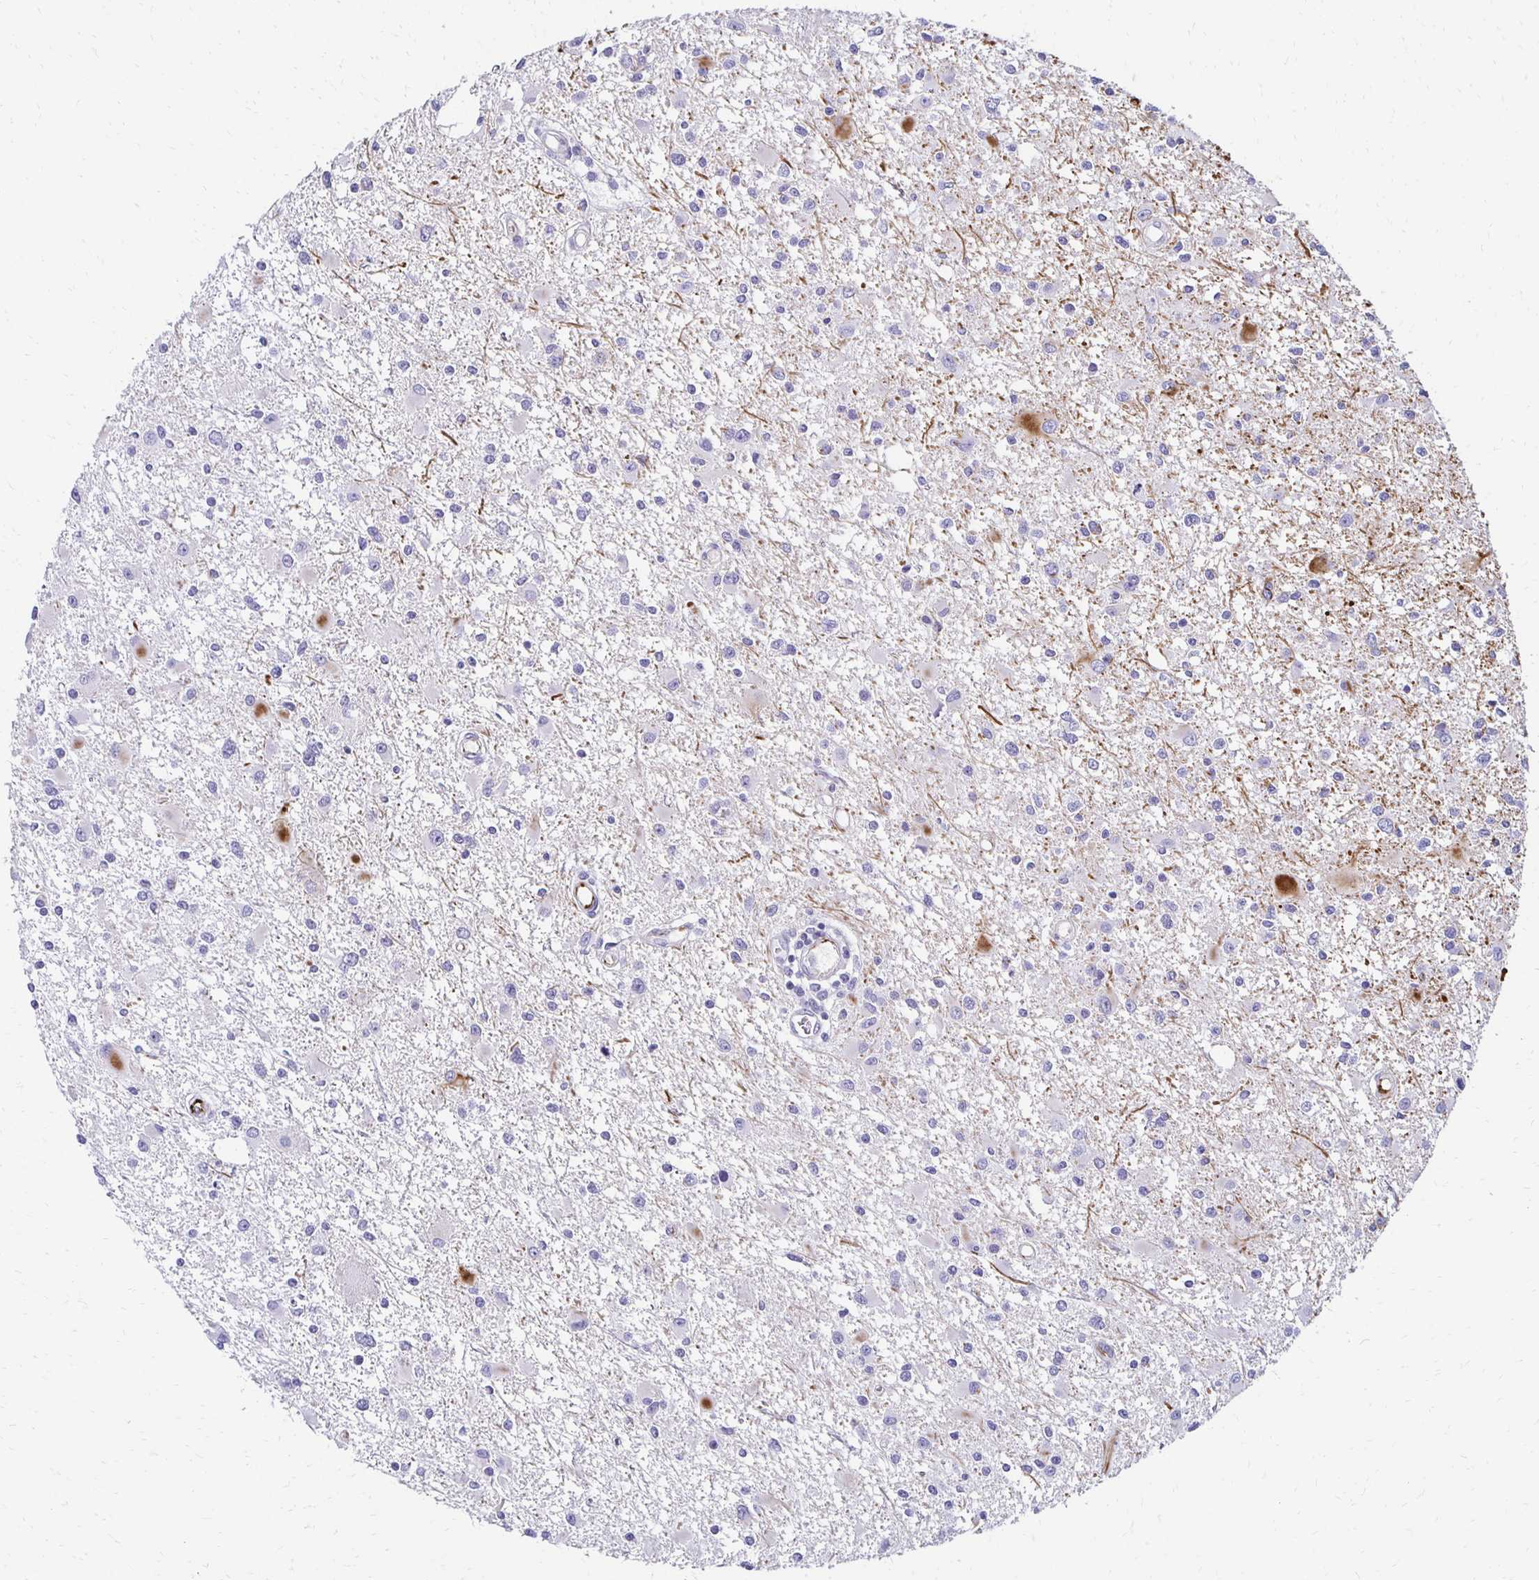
{"staining": {"intensity": "negative", "quantity": "none", "location": "none"}, "tissue": "glioma", "cell_type": "Tumor cells", "image_type": "cancer", "snomed": [{"axis": "morphology", "description": "Glioma, malignant, High grade"}, {"axis": "topography", "description": "Brain"}], "caption": "The IHC histopathology image has no significant positivity in tumor cells of glioma tissue.", "gene": "TMEM54", "patient": {"sex": "male", "age": 54}}